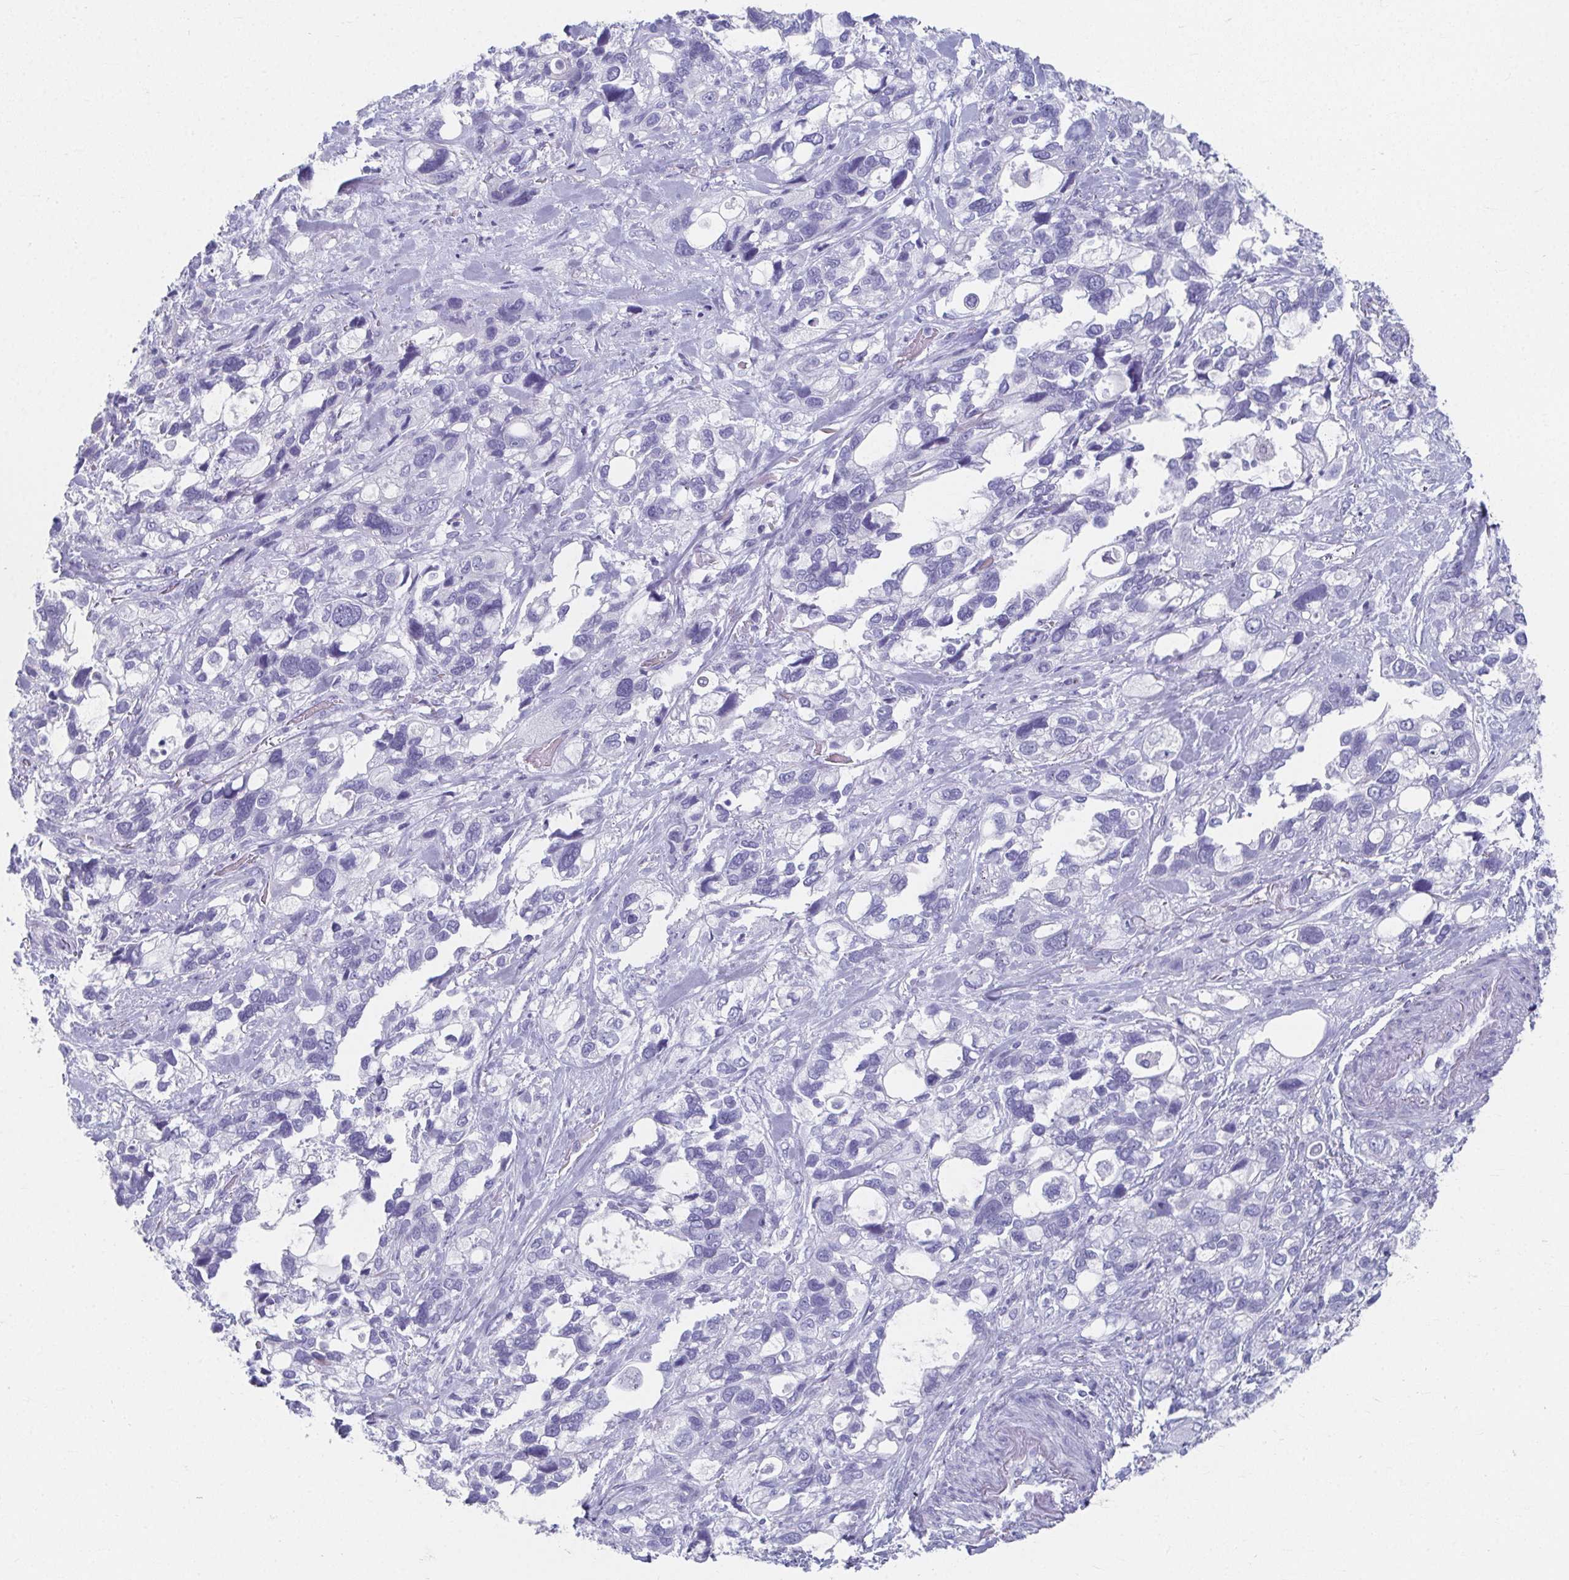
{"staining": {"intensity": "negative", "quantity": "none", "location": "none"}, "tissue": "stomach cancer", "cell_type": "Tumor cells", "image_type": "cancer", "snomed": [{"axis": "morphology", "description": "Adenocarcinoma, NOS"}, {"axis": "topography", "description": "Stomach, upper"}], "caption": "Image shows no protein staining in tumor cells of adenocarcinoma (stomach) tissue. (DAB immunohistochemistry visualized using brightfield microscopy, high magnification).", "gene": "GHRL", "patient": {"sex": "female", "age": 81}}